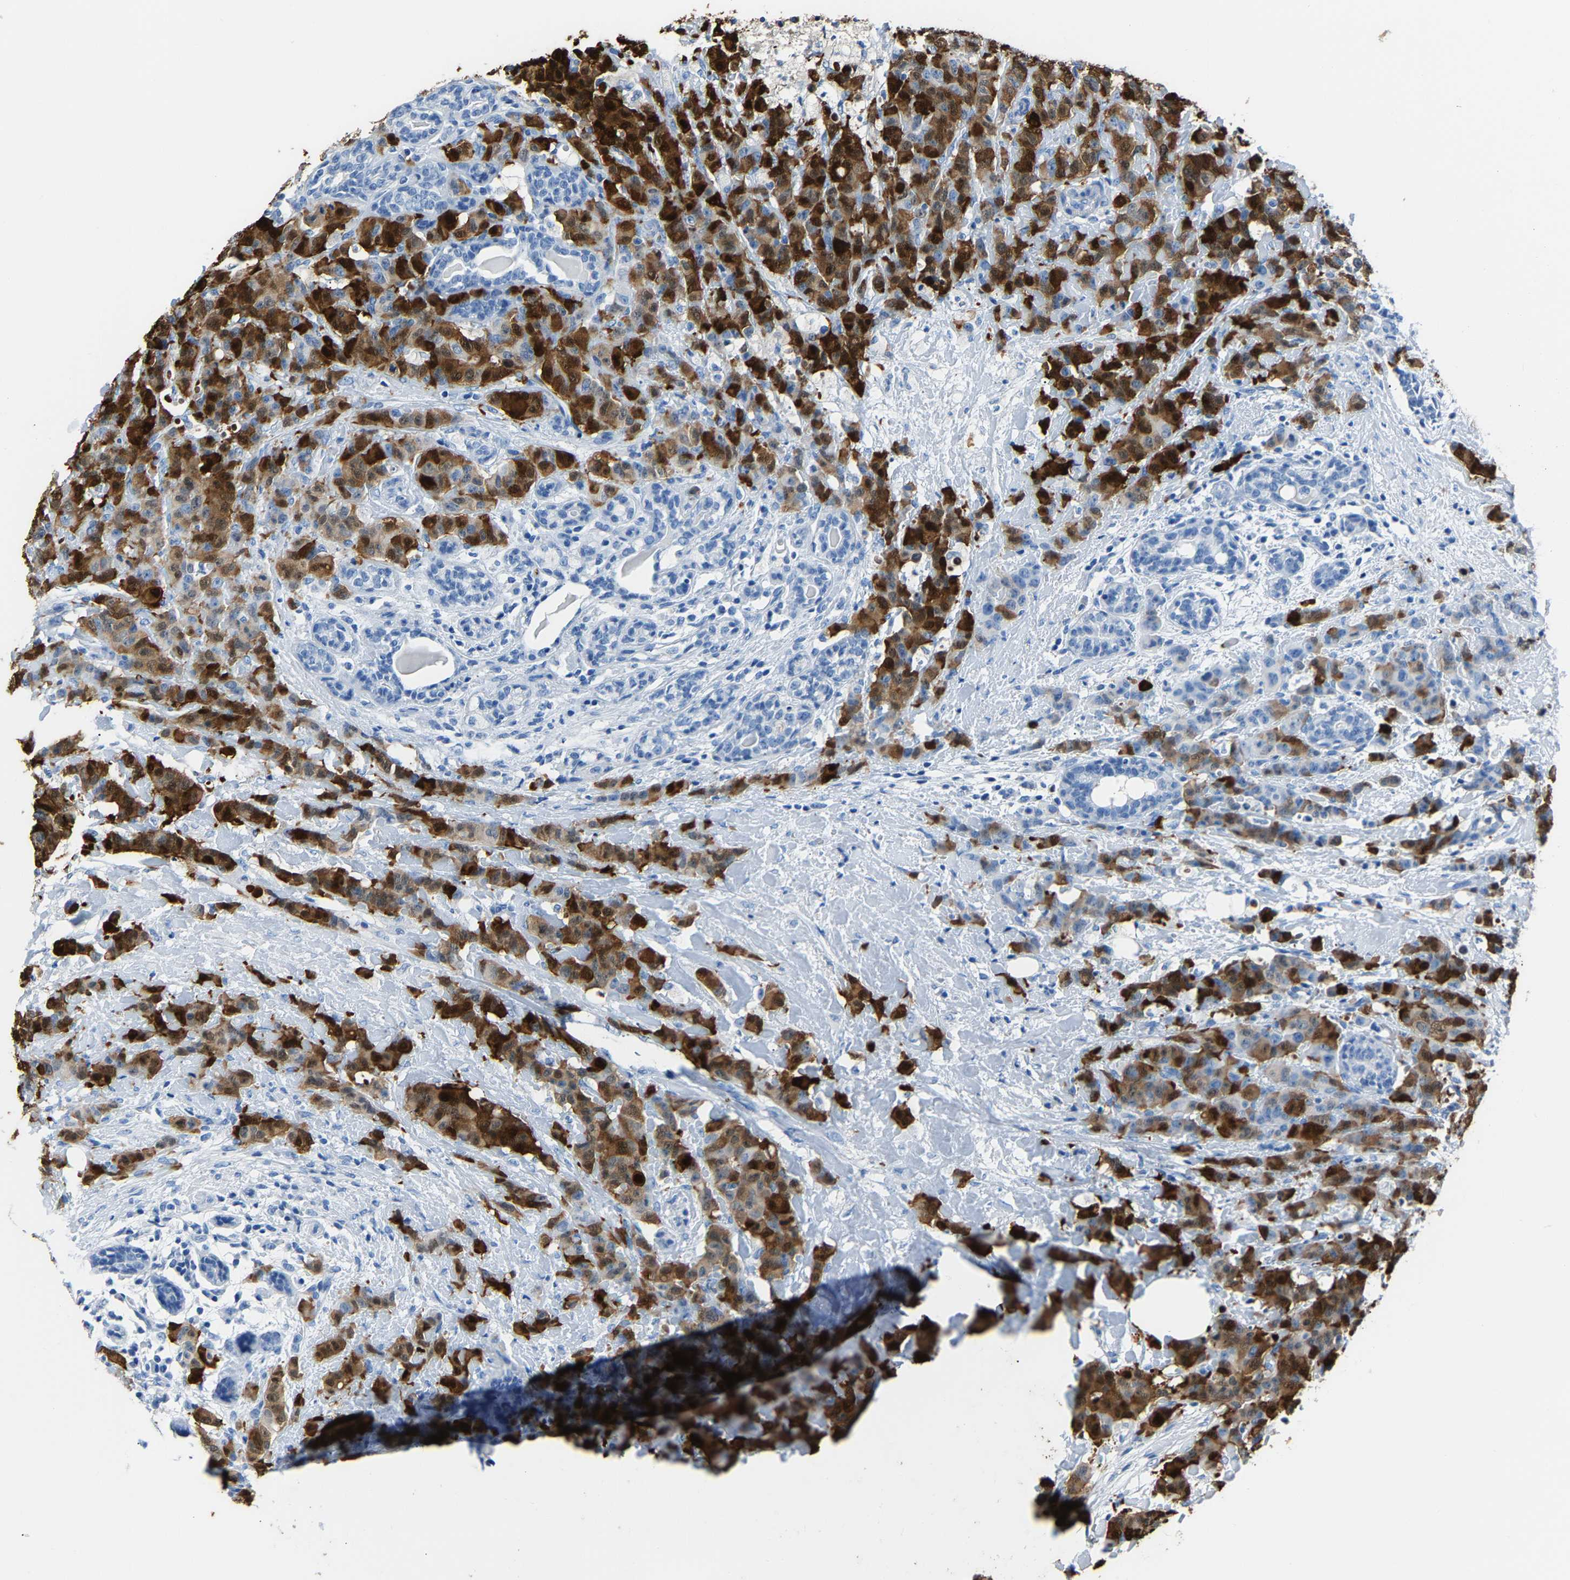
{"staining": {"intensity": "strong", "quantity": ">75%", "location": "cytoplasmic/membranous"}, "tissue": "breast cancer", "cell_type": "Tumor cells", "image_type": "cancer", "snomed": [{"axis": "morphology", "description": "Normal tissue, NOS"}, {"axis": "morphology", "description": "Duct carcinoma"}, {"axis": "topography", "description": "Breast"}], "caption": "Protein staining shows strong cytoplasmic/membranous staining in approximately >75% of tumor cells in breast invasive ductal carcinoma.", "gene": "S100P", "patient": {"sex": "female", "age": 40}}